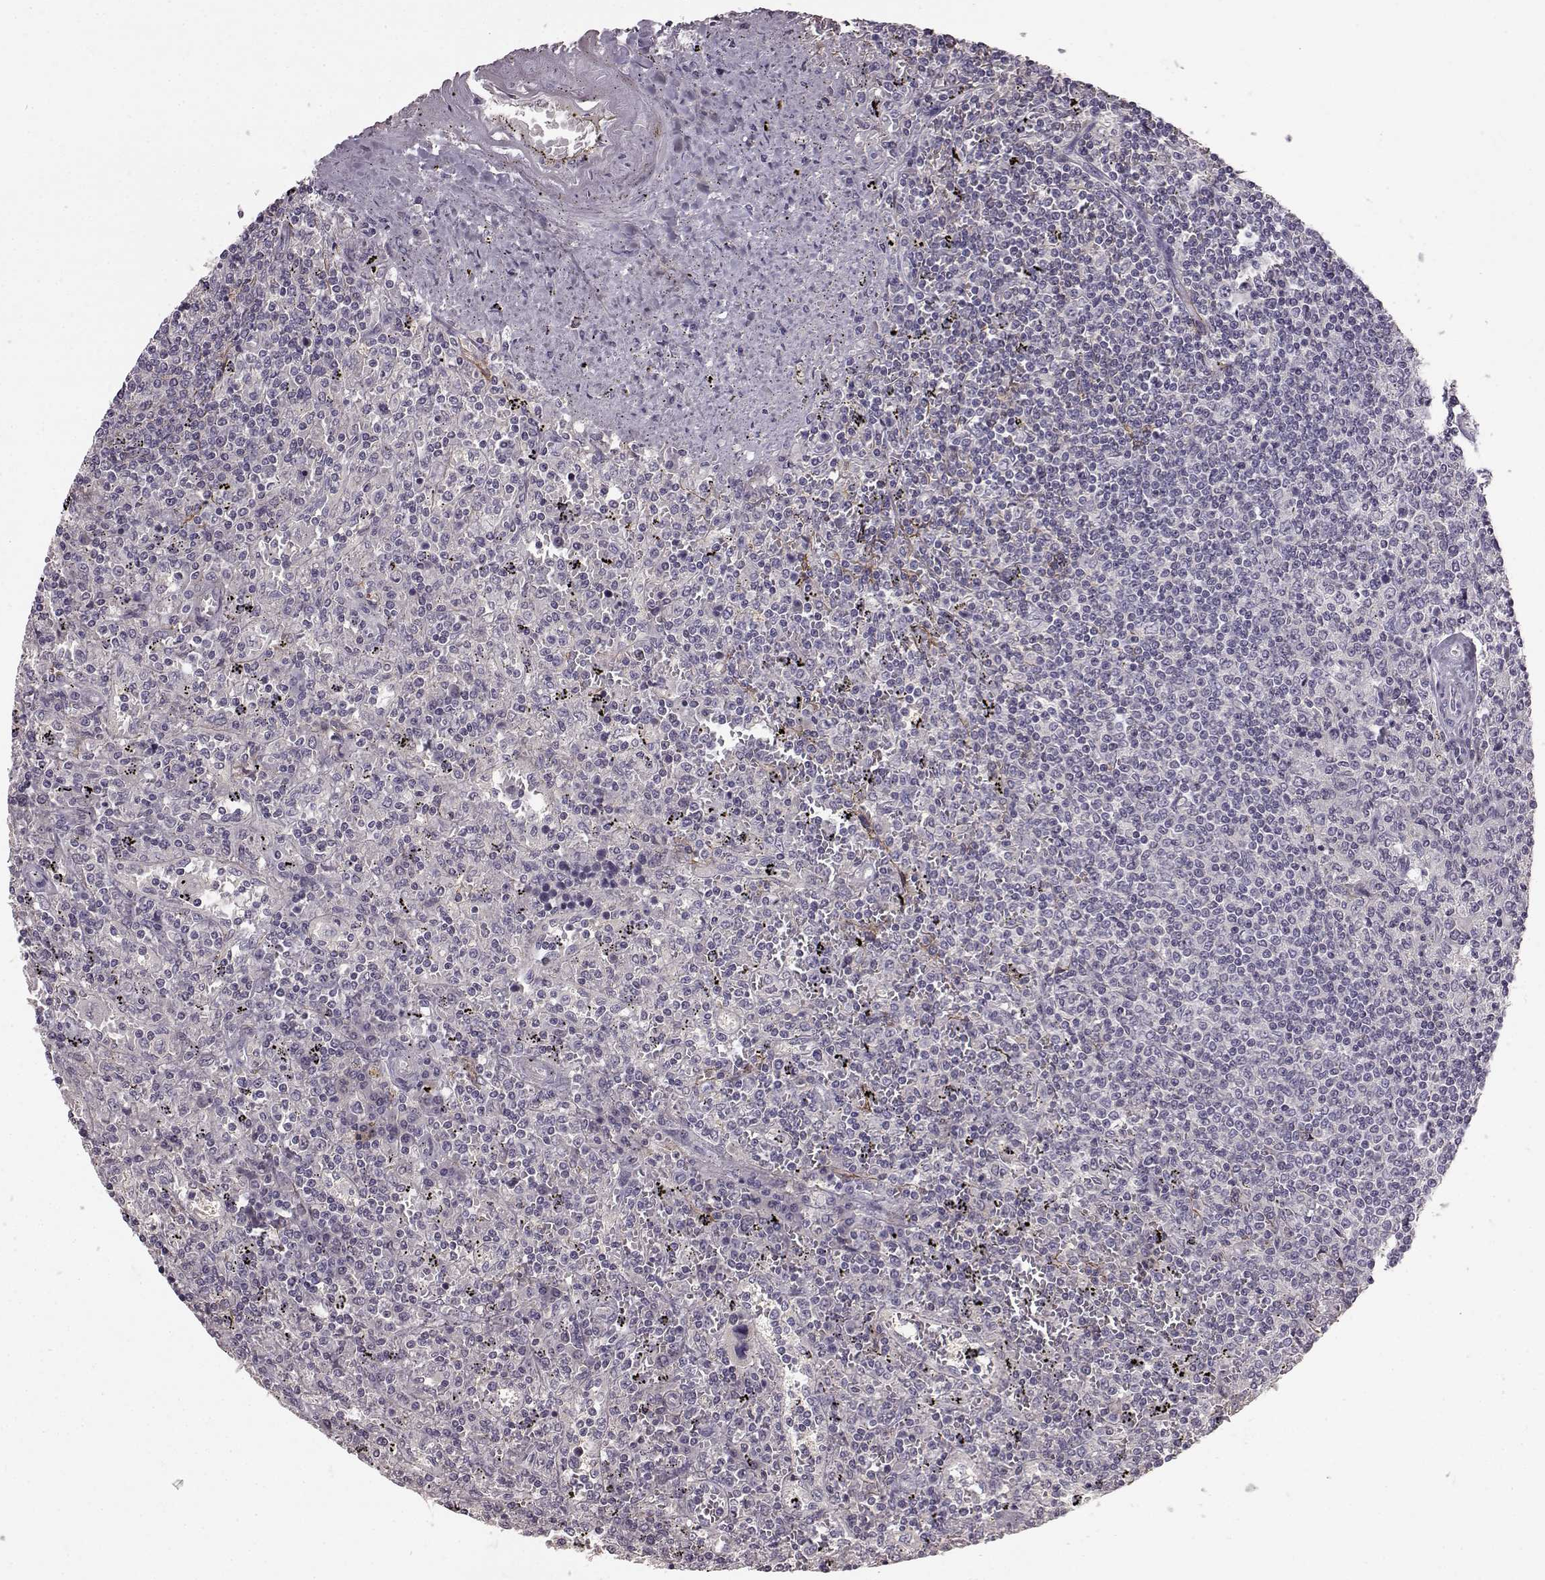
{"staining": {"intensity": "negative", "quantity": "none", "location": "none"}, "tissue": "lymphoma", "cell_type": "Tumor cells", "image_type": "cancer", "snomed": [{"axis": "morphology", "description": "Malignant lymphoma, non-Hodgkin's type, Low grade"}, {"axis": "topography", "description": "Spleen"}], "caption": "Immunohistochemistry of human lymphoma displays no positivity in tumor cells.", "gene": "KRT85", "patient": {"sex": "male", "age": 62}}